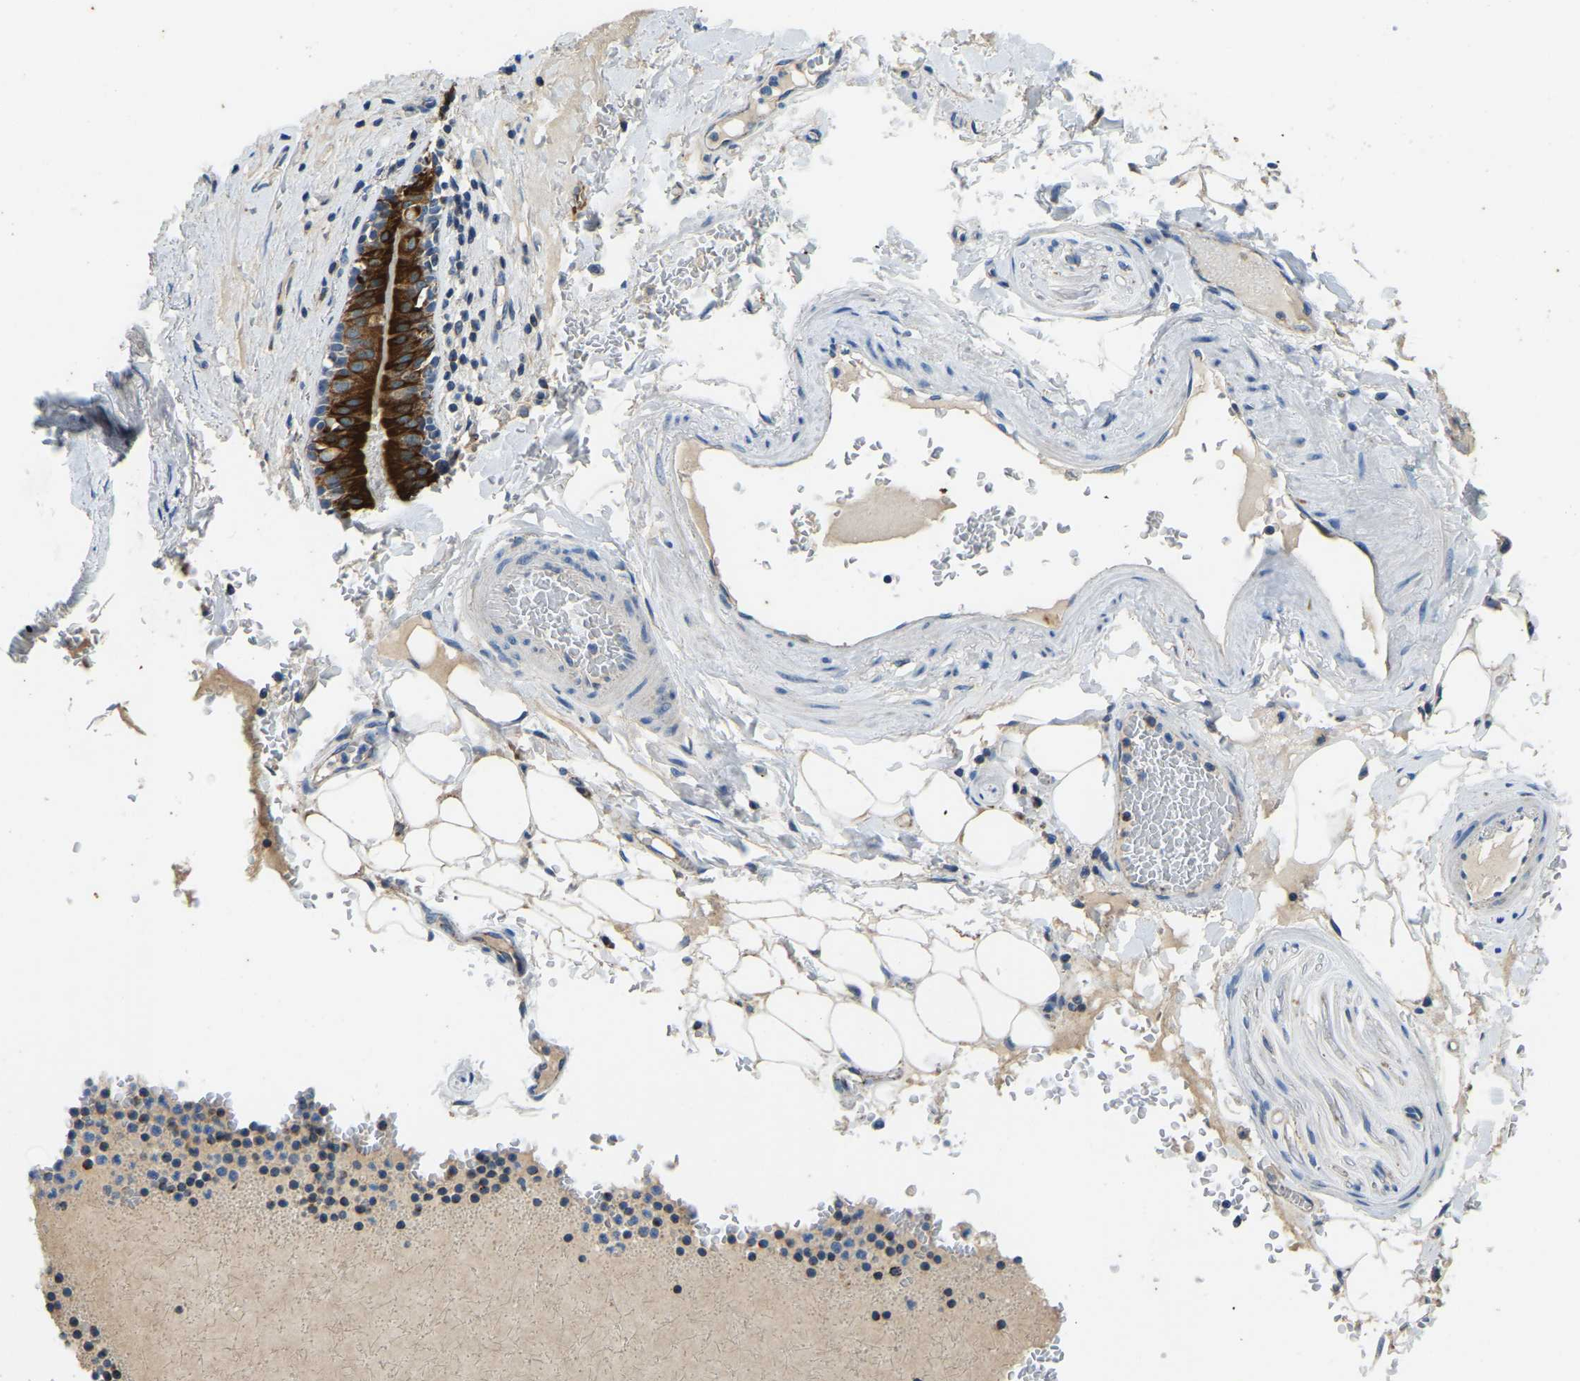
{"staining": {"intensity": "strong", "quantity": ">75%", "location": "cytoplasmic/membranous"}, "tissue": "bronchus", "cell_type": "Respiratory epithelial cells", "image_type": "normal", "snomed": [{"axis": "morphology", "description": "Normal tissue, NOS"}, {"axis": "topography", "description": "Cartilage tissue"}], "caption": "Bronchus stained with immunohistochemistry reveals strong cytoplasmic/membranous positivity in approximately >75% of respiratory epithelial cells. The staining was performed using DAB (3,3'-diaminobenzidine) to visualize the protein expression in brown, while the nuclei were stained in blue with hematoxylin (Magnification: 20x).", "gene": "ZNF200", "patient": {"sex": "female", "age": 63}}